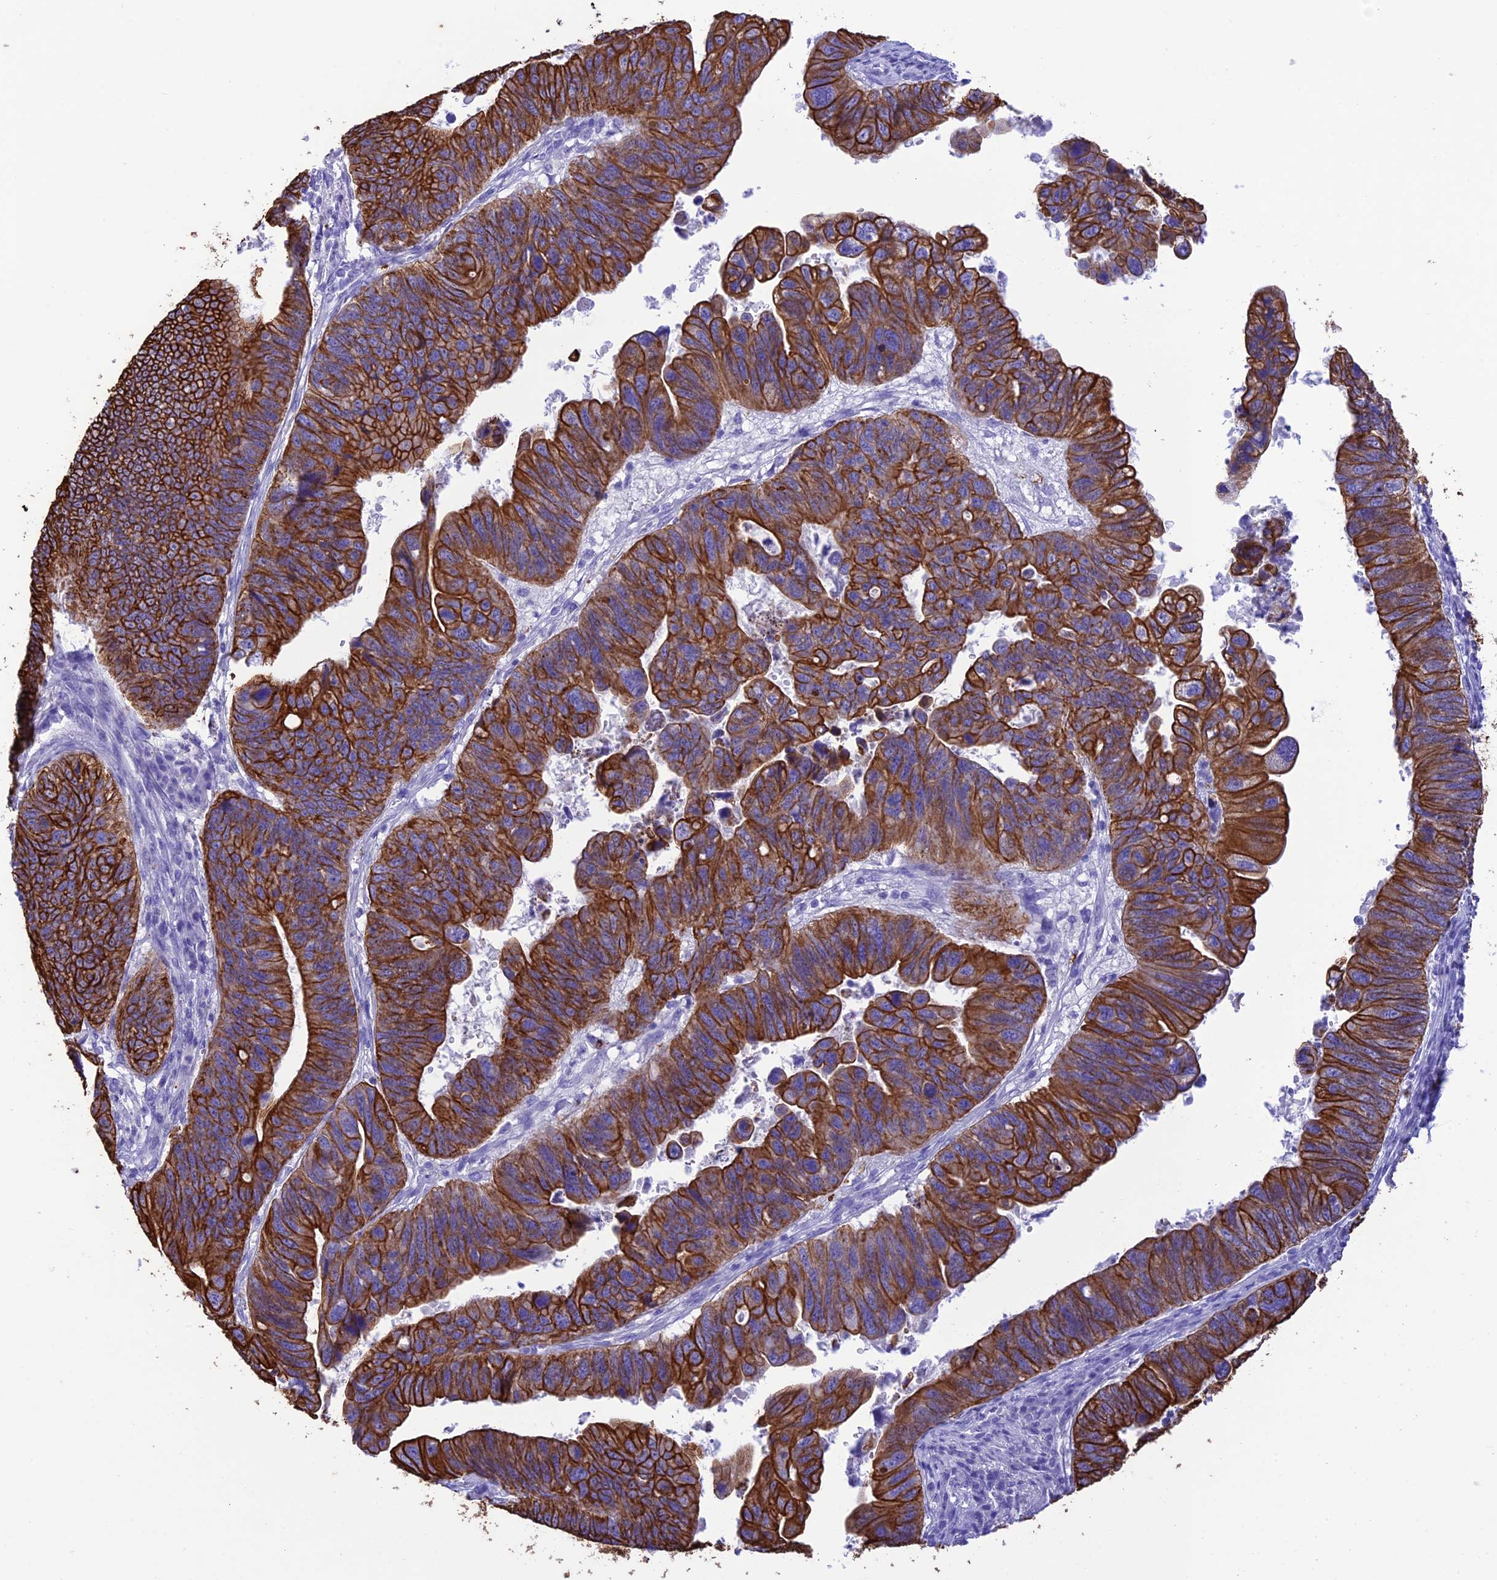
{"staining": {"intensity": "strong", "quantity": ">75%", "location": "cytoplasmic/membranous"}, "tissue": "stomach cancer", "cell_type": "Tumor cells", "image_type": "cancer", "snomed": [{"axis": "morphology", "description": "Adenocarcinoma, NOS"}, {"axis": "topography", "description": "Stomach"}], "caption": "A brown stain highlights strong cytoplasmic/membranous staining of a protein in human stomach cancer (adenocarcinoma) tumor cells.", "gene": "VPS52", "patient": {"sex": "male", "age": 59}}